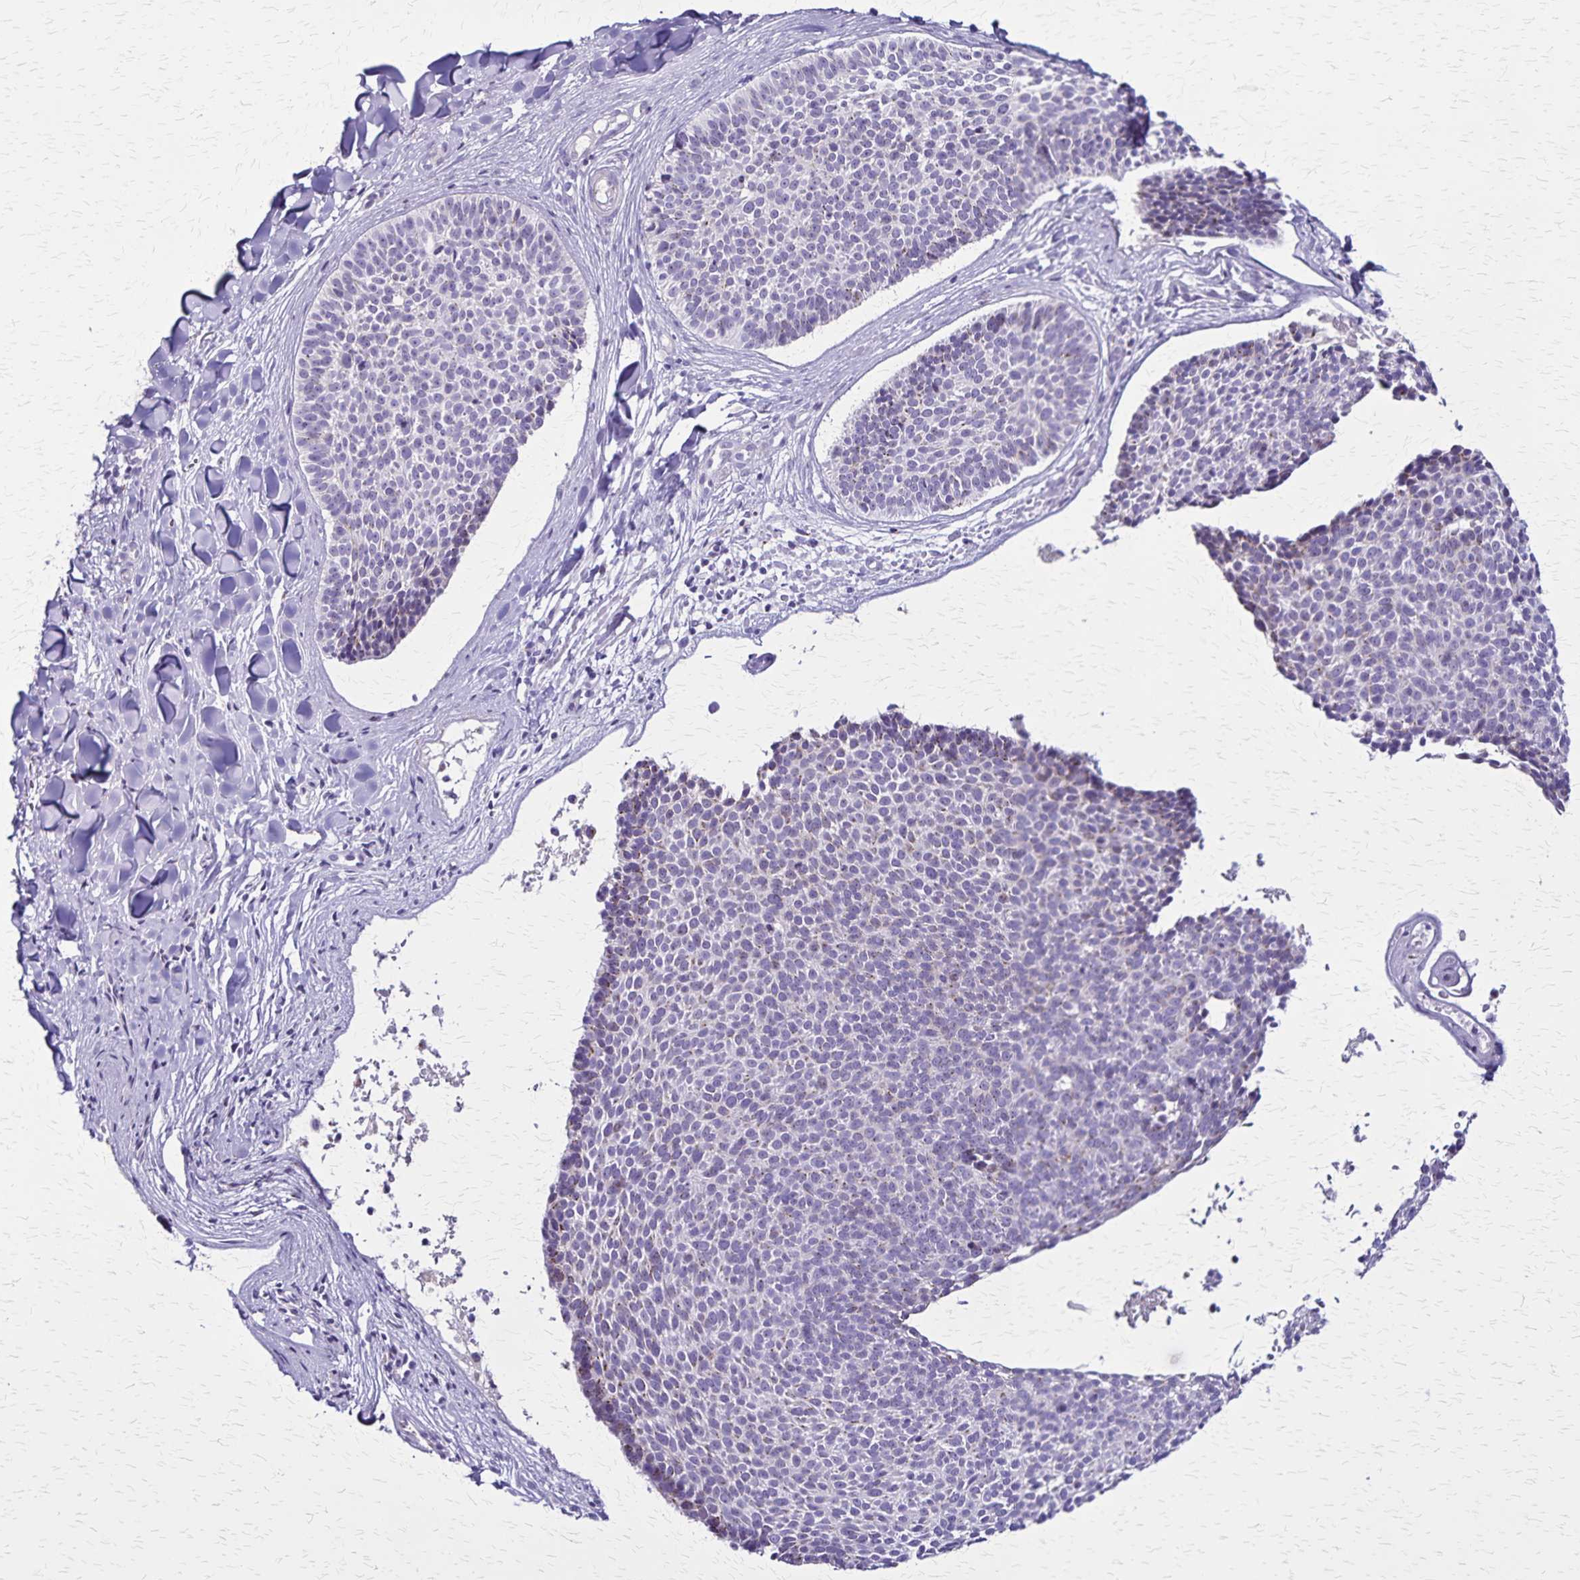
{"staining": {"intensity": "negative", "quantity": "none", "location": "none"}, "tissue": "skin cancer", "cell_type": "Tumor cells", "image_type": "cancer", "snomed": [{"axis": "morphology", "description": "Basal cell carcinoma"}, {"axis": "topography", "description": "Skin"}], "caption": "This micrograph is of skin basal cell carcinoma stained with immunohistochemistry to label a protein in brown with the nuclei are counter-stained blue. There is no positivity in tumor cells. Brightfield microscopy of IHC stained with DAB (3,3'-diaminobenzidine) (brown) and hematoxylin (blue), captured at high magnification.", "gene": "OR51B5", "patient": {"sex": "male", "age": 82}}